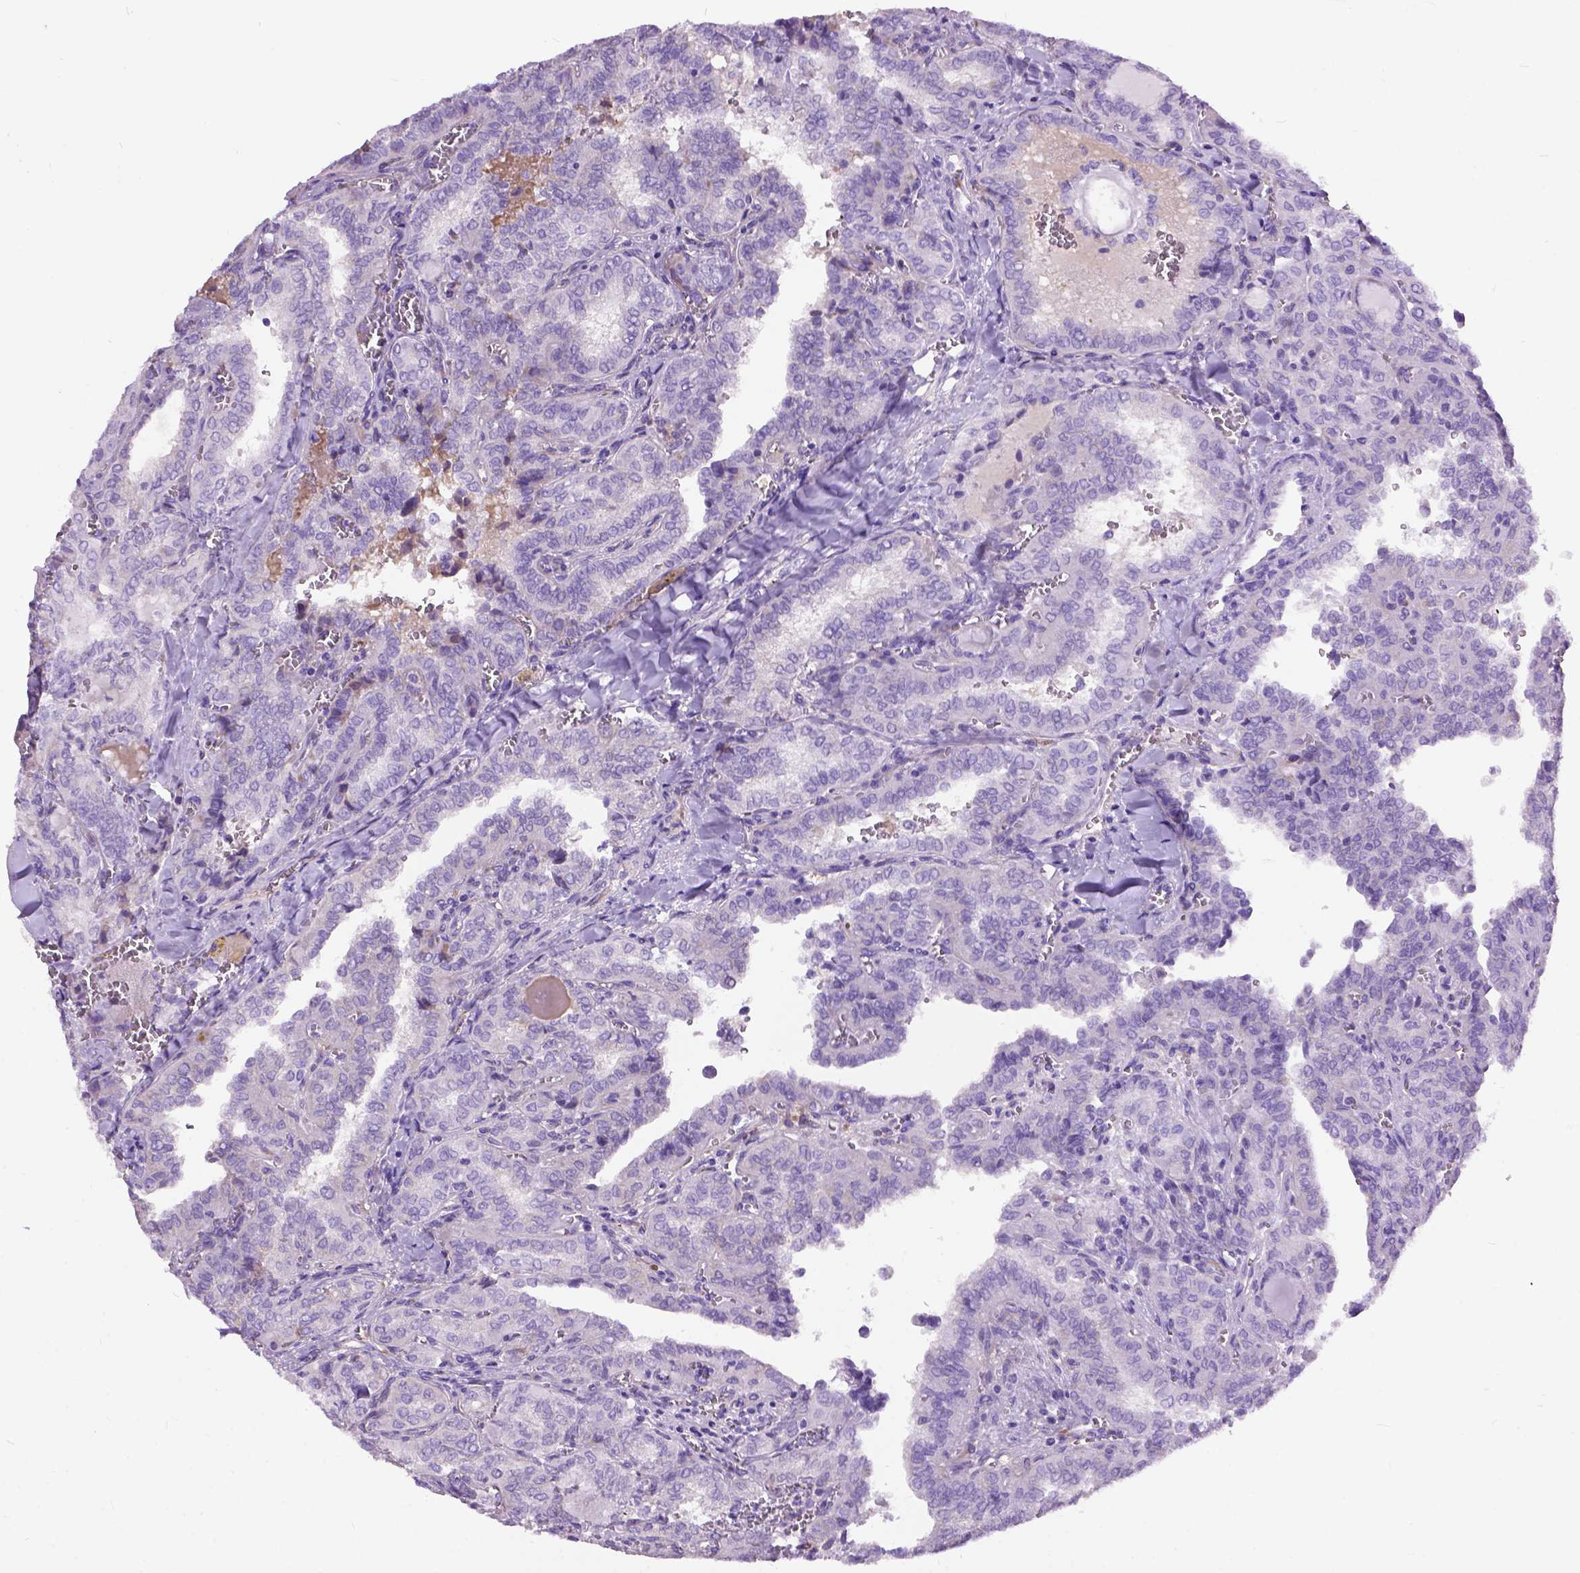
{"staining": {"intensity": "negative", "quantity": "none", "location": "none"}, "tissue": "thyroid cancer", "cell_type": "Tumor cells", "image_type": "cancer", "snomed": [{"axis": "morphology", "description": "Papillary adenocarcinoma, NOS"}, {"axis": "topography", "description": "Thyroid gland"}], "caption": "Histopathology image shows no significant protein positivity in tumor cells of thyroid cancer (papillary adenocarcinoma).", "gene": "MAPT", "patient": {"sex": "female", "age": 41}}